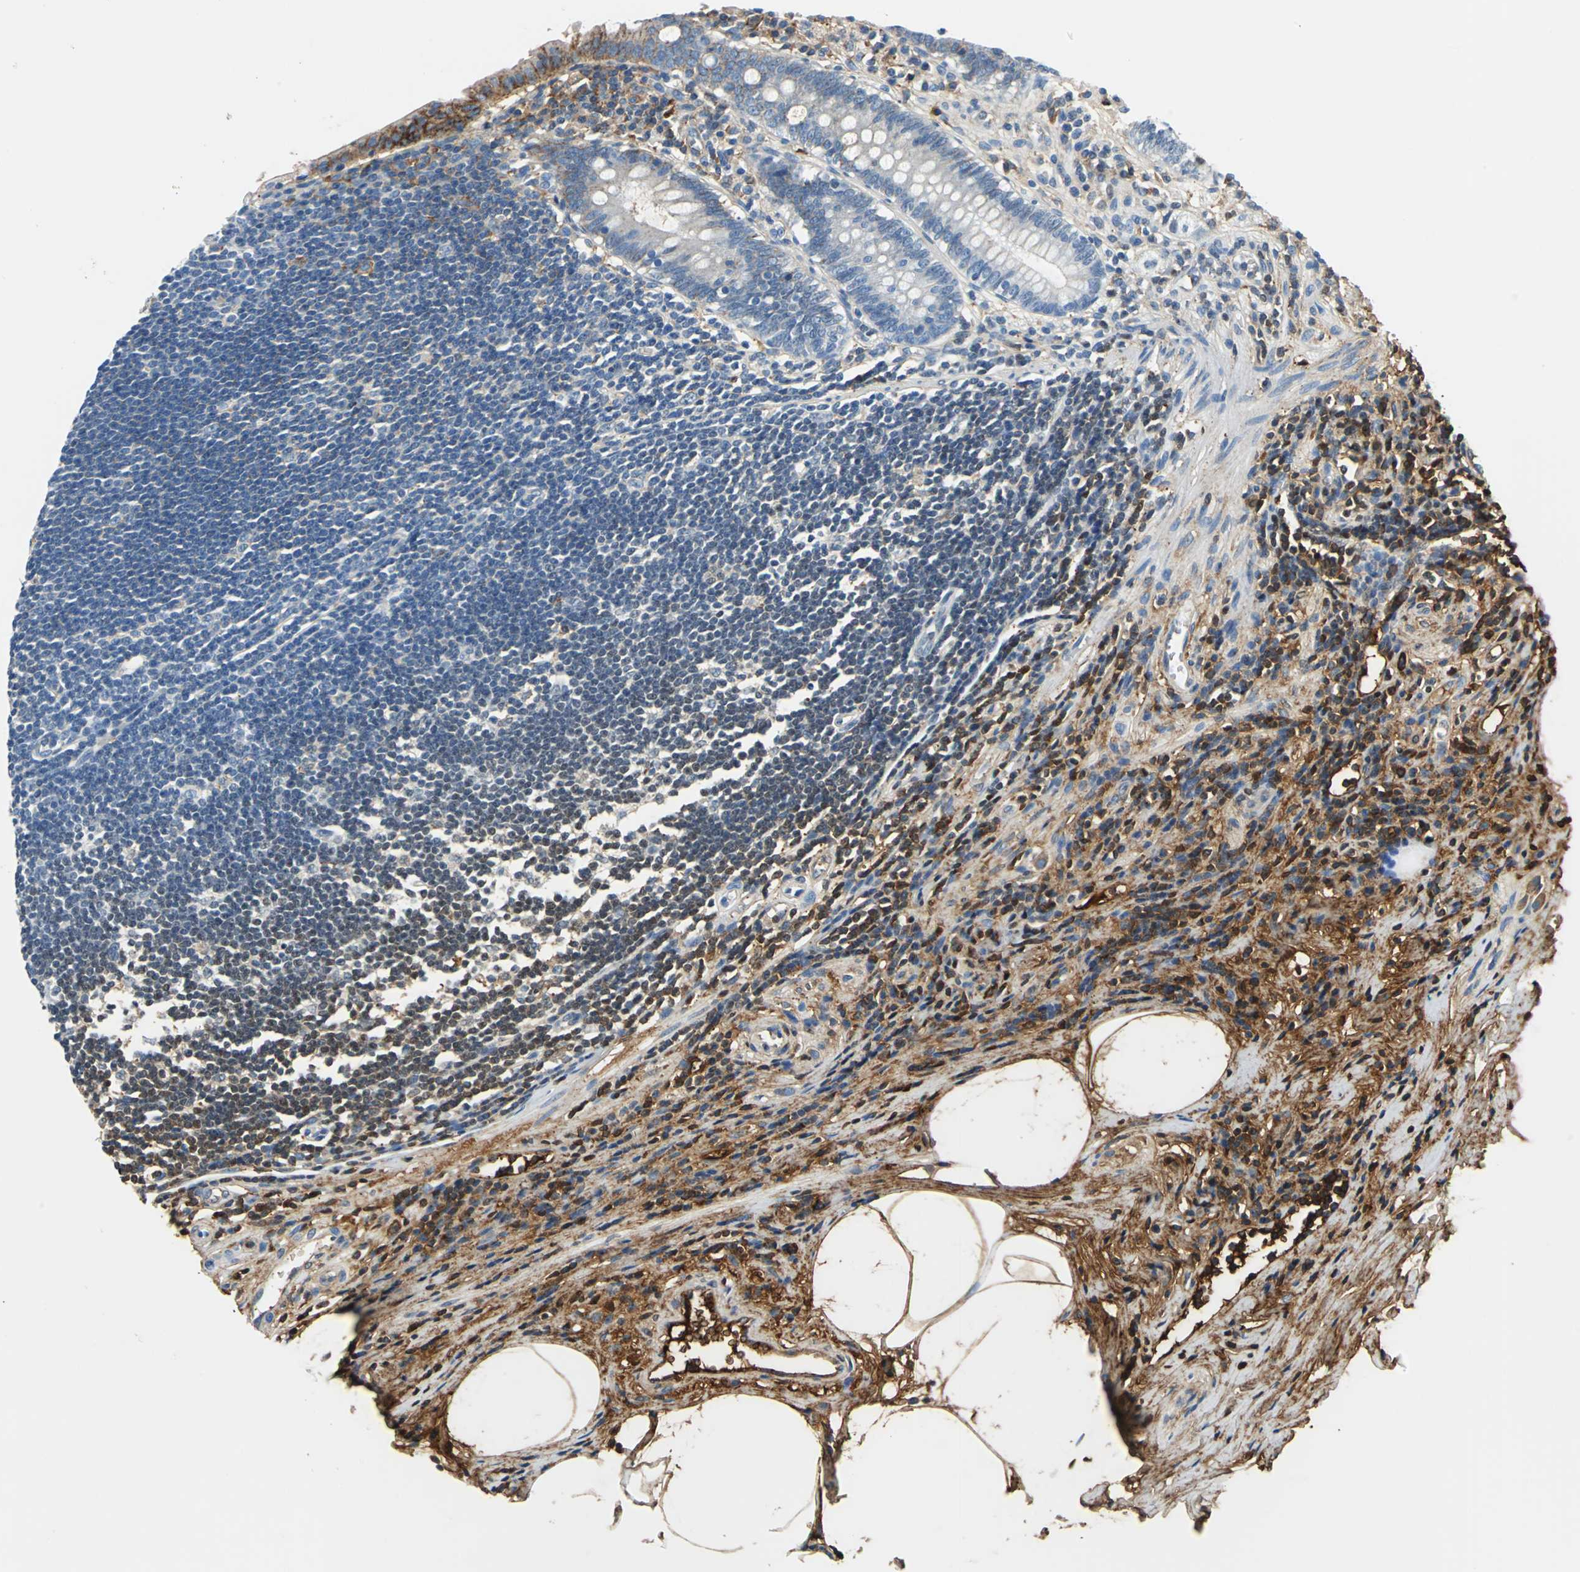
{"staining": {"intensity": "moderate", "quantity": "<25%", "location": "cytoplasmic/membranous"}, "tissue": "appendix", "cell_type": "Glandular cells", "image_type": "normal", "snomed": [{"axis": "morphology", "description": "Normal tissue, NOS"}, {"axis": "topography", "description": "Appendix"}], "caption": "The micrograph shows a brown stain indicating the presence of a protein in the cytoplasmic/membranous of glandular cells in appendix. (DAB (3,3'-diaminobenzidine) IHC, brown staining for protein, blue staining for nuclei).", "gene": "ALB", "patient": {"sex": "female", "age": 50}}